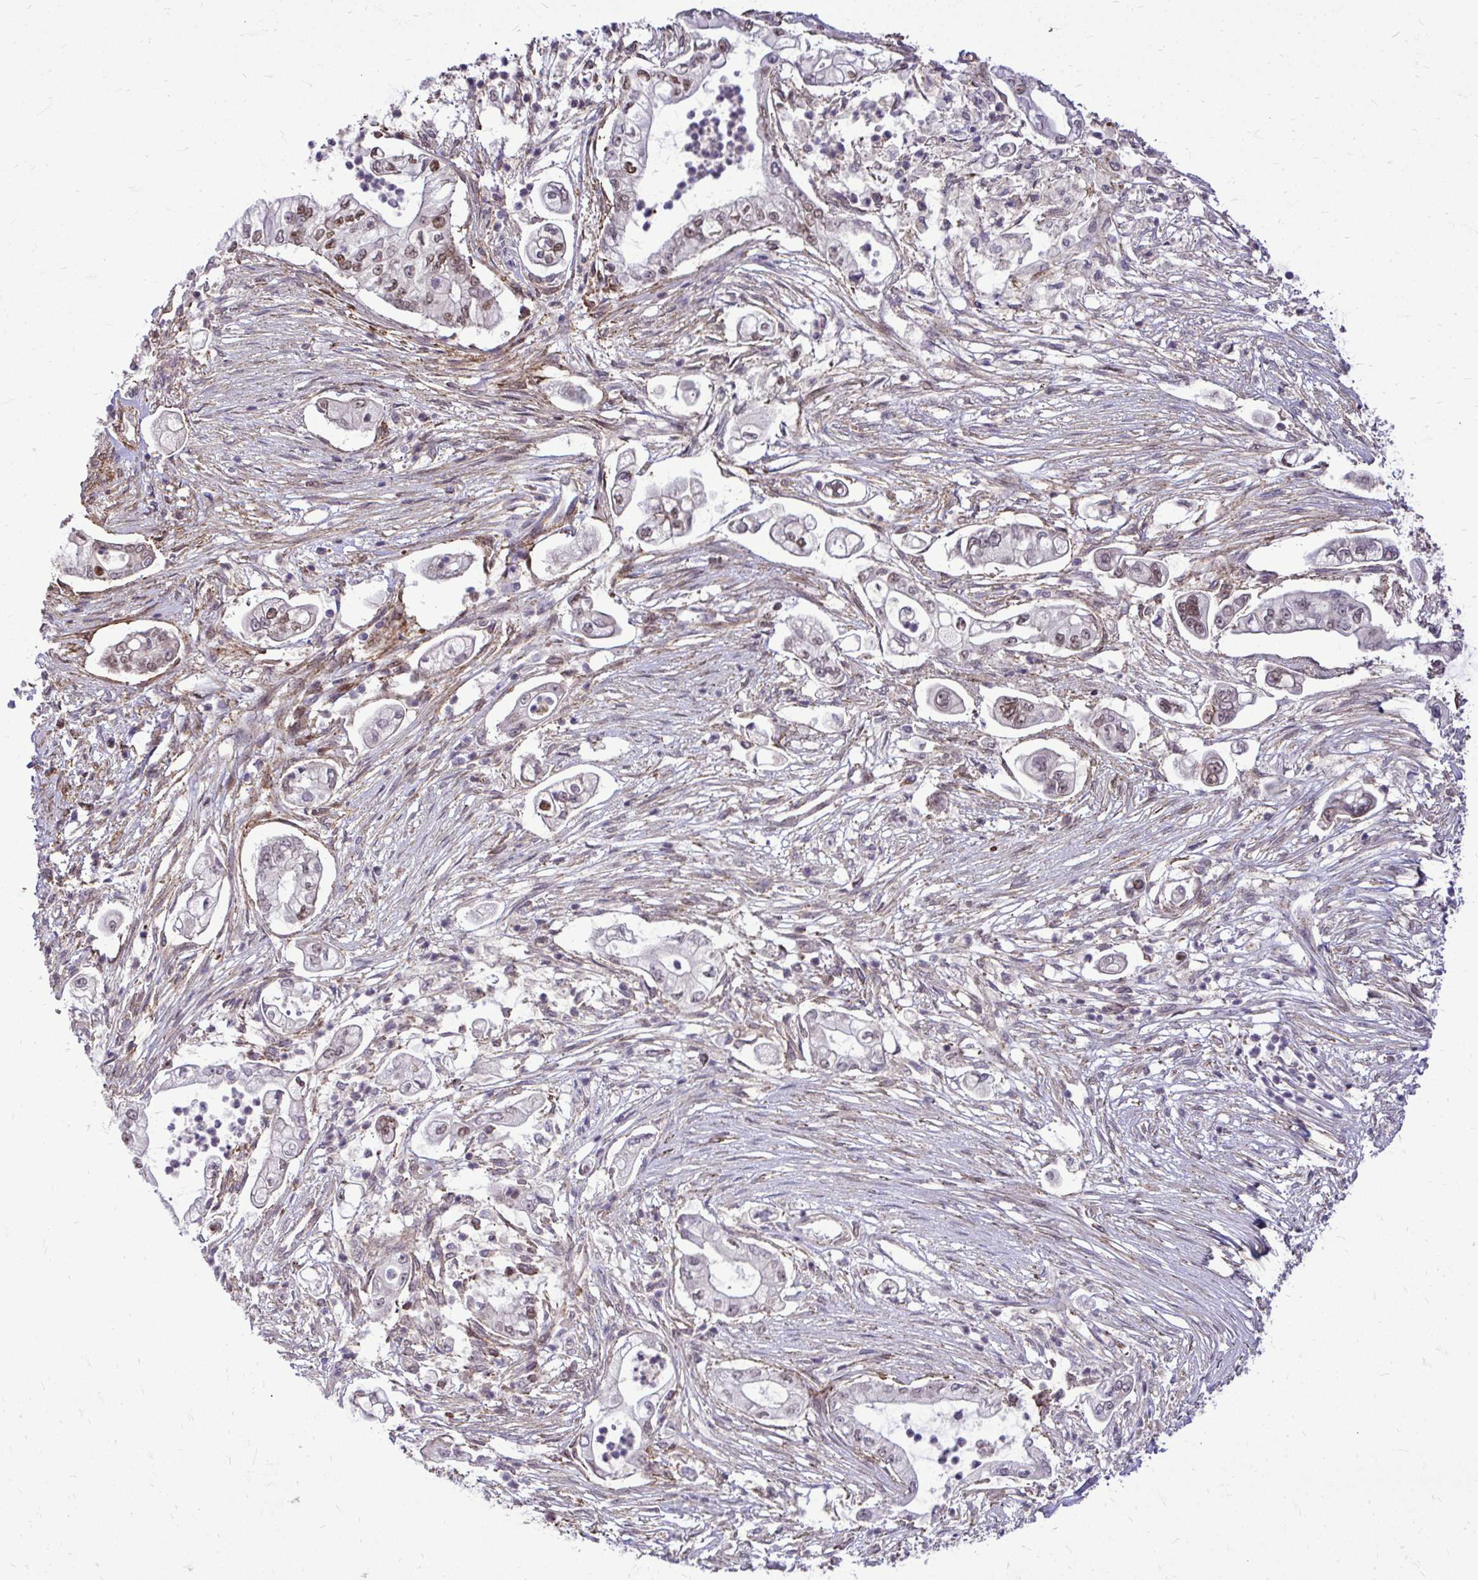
{"staining": {"intensity": "moderate", "quantity": "<25%", "location": "nuclear"}, "tissue": "pancreatic cancer", "cell_type": "Tumor cells", "image_type": "cancer", "snomed": [{"axis": "morphology", "description": "Adenocarcinoma, NOS"}, {"axis": "topography", "description": "Pancreas"}], "caption": "Immunohistochemistry (IHC) staining of pancreatic cancer, which reveals low levels of moderate nuclear expression in about <25% of tumor cells indicating moderate nuclear protein positivity. The staining was performed using DAB (3,3'-diaminobenzidine) (brown) for protein detection and nuclei were counterstained in hematoxylin (blue).", "gene": "TRIP6", "patient": {"sex": "female", "age": 69}}